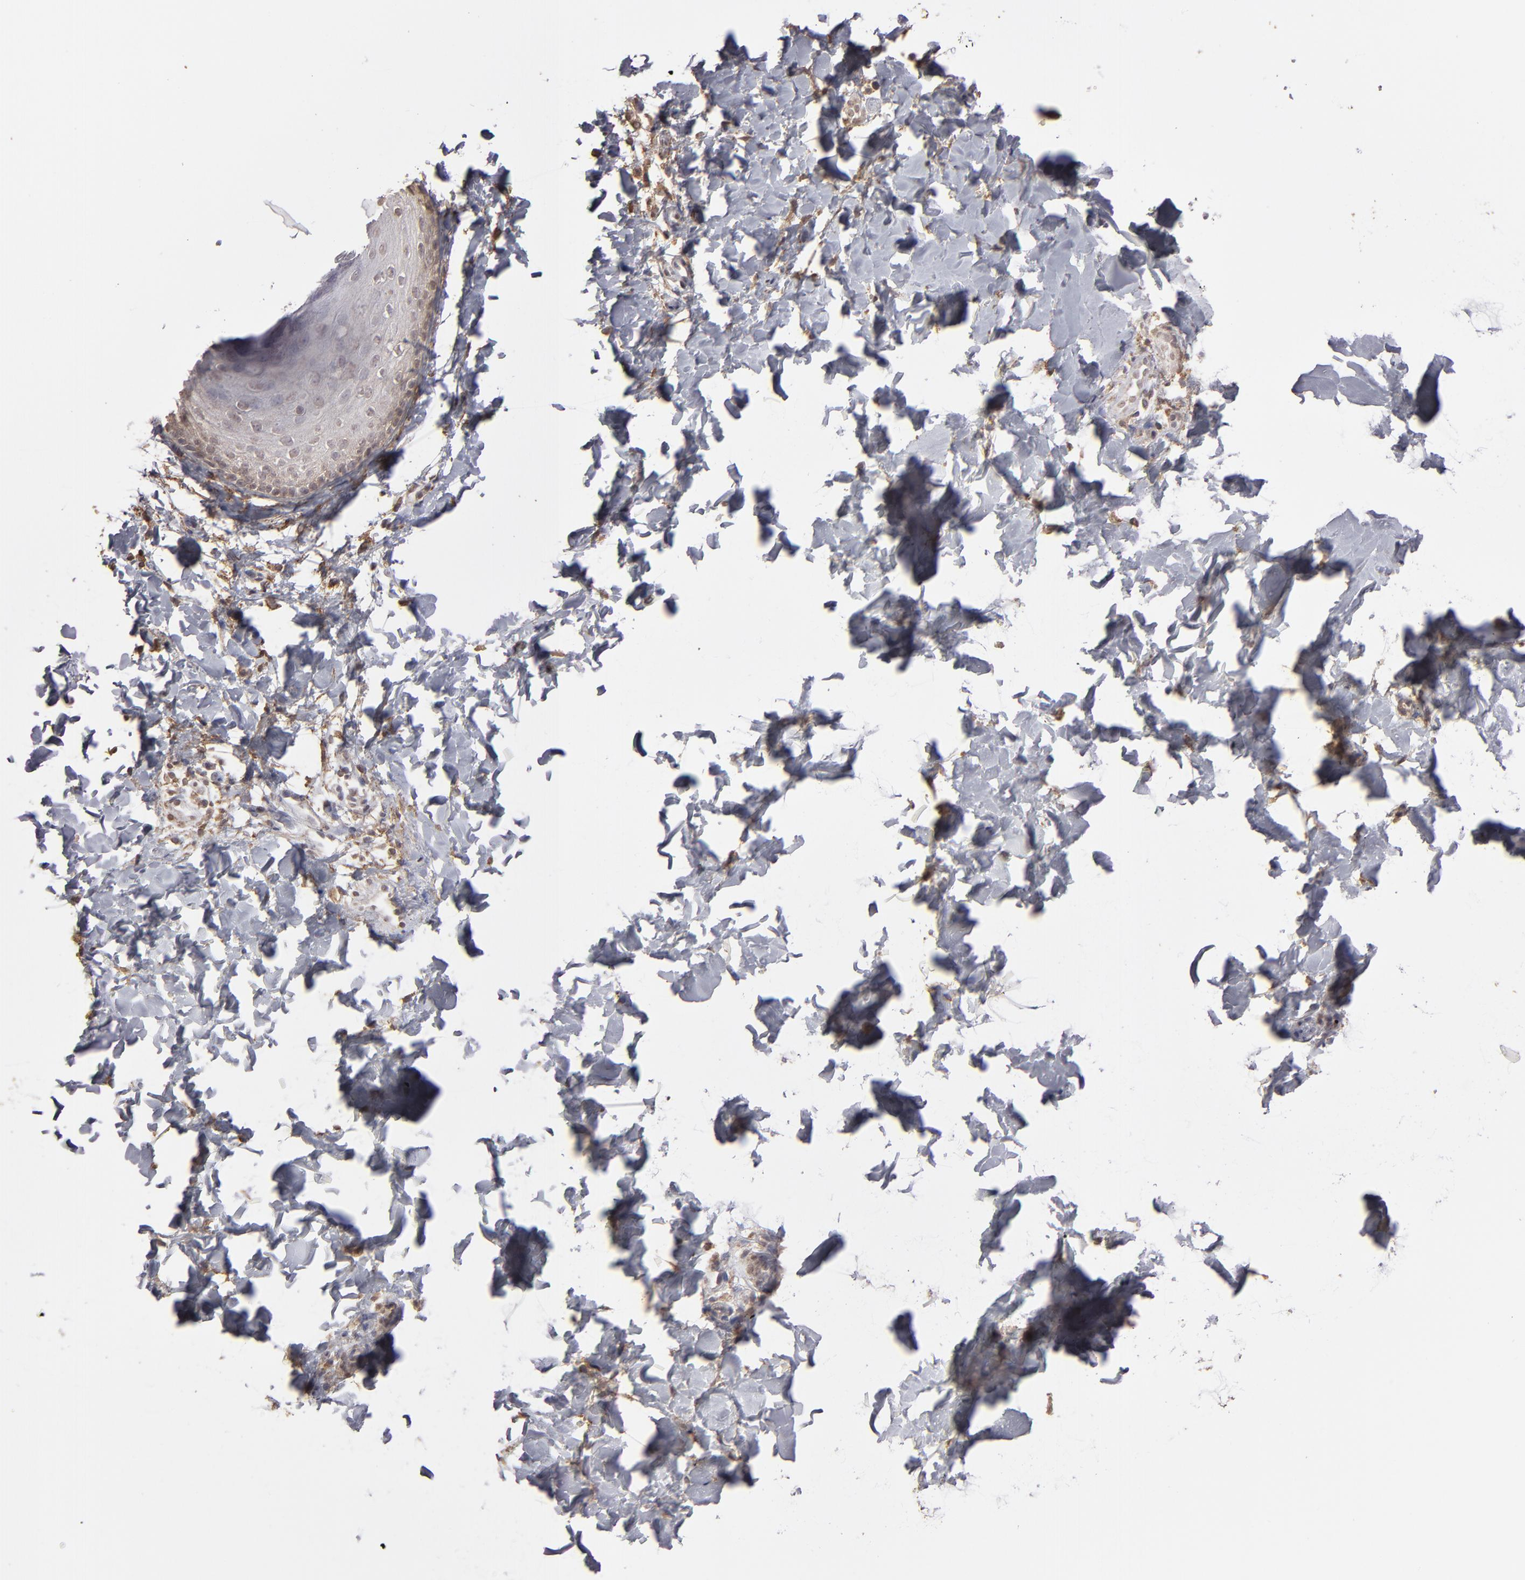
{"staining": {"intensity": "weak", "quantity": "<25%", "location": "cytoplasmic/membranous"}, "tissue": "skin", "cell_type": "Epidermal cells", "image_type": "normal", "snomed": [{"axis": "morphology", "description": "Normal tissue, NOS"}, {"axis": "morphology", "description": "Inflammation, NOS"}, {"axis": "topography", "description": "Soft tissue"}, {"axis": "topography", "description": "Anal"}], "caption": "Skin was stained to show a protein in brown. There is no significant staining in epidermal cells. (DAB (3,3'-diaminobenzidine) immunohistochemistry (IHC) with hematoxylin counter stain).", "gene": "ITGB5", "patient": {"sex": "female", "age": 15}}